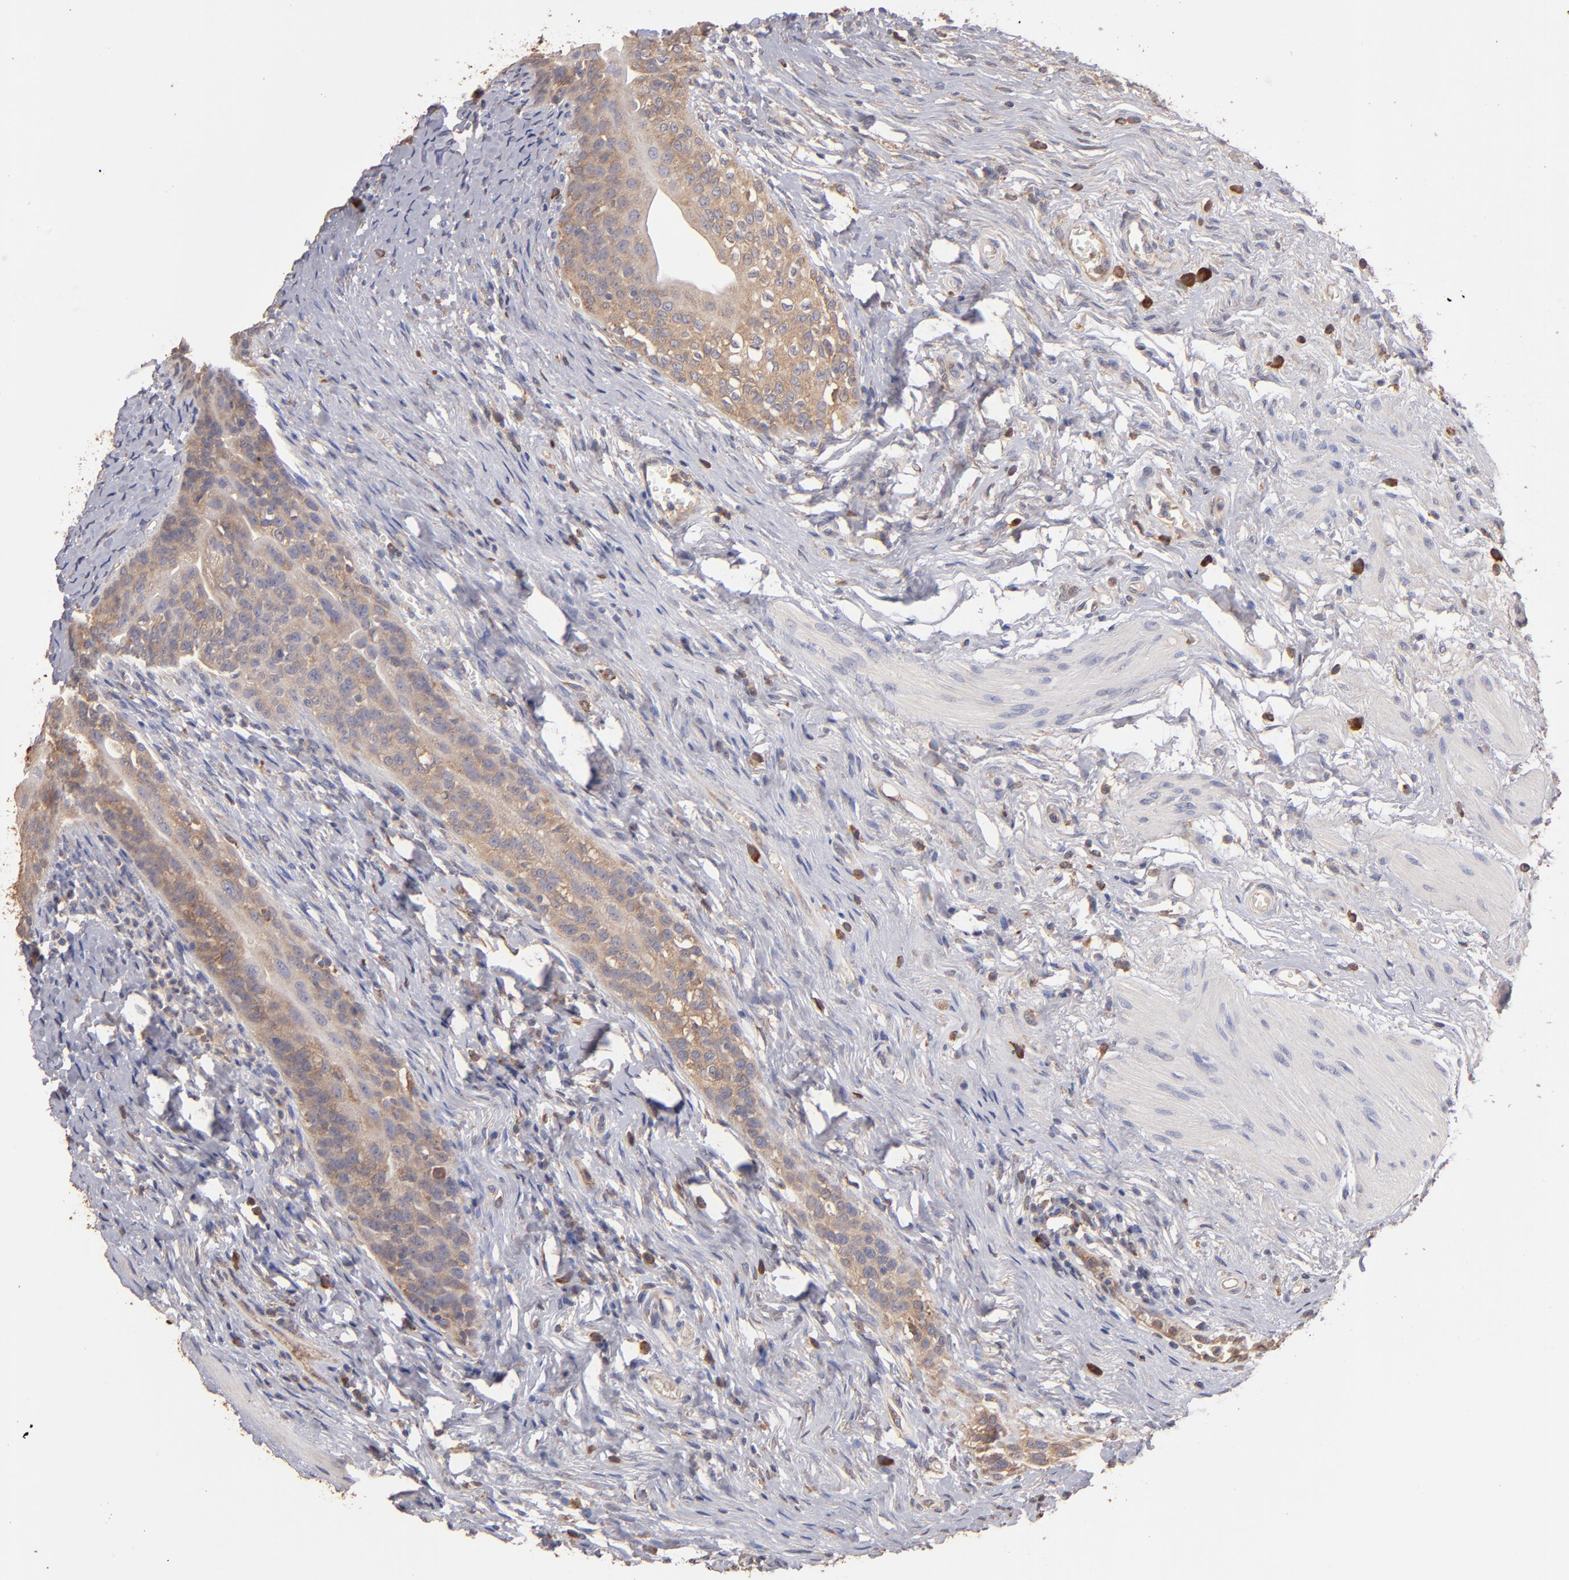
{"staining": {"intensity": "weak", "quantity": ">75%", "location": "cytoplasmic/membranous"}, "tissue": "urinary bladder", "cell_type": "Urothelial cells", "image_type": "normal", "snomed": [{"axis": "morphology", "description": "Normal tissue, NOS"}, {"axis": "topography", "description": "Urinary bladder"}], "caption": "This image shows IHC staining of benign urinary bladder, with low weak cytoplasmic/membranous expression in approximately >75% of urothelial cells.", "gene": "NFKBIE", "patient": {"sex": "female", "age": 55}}